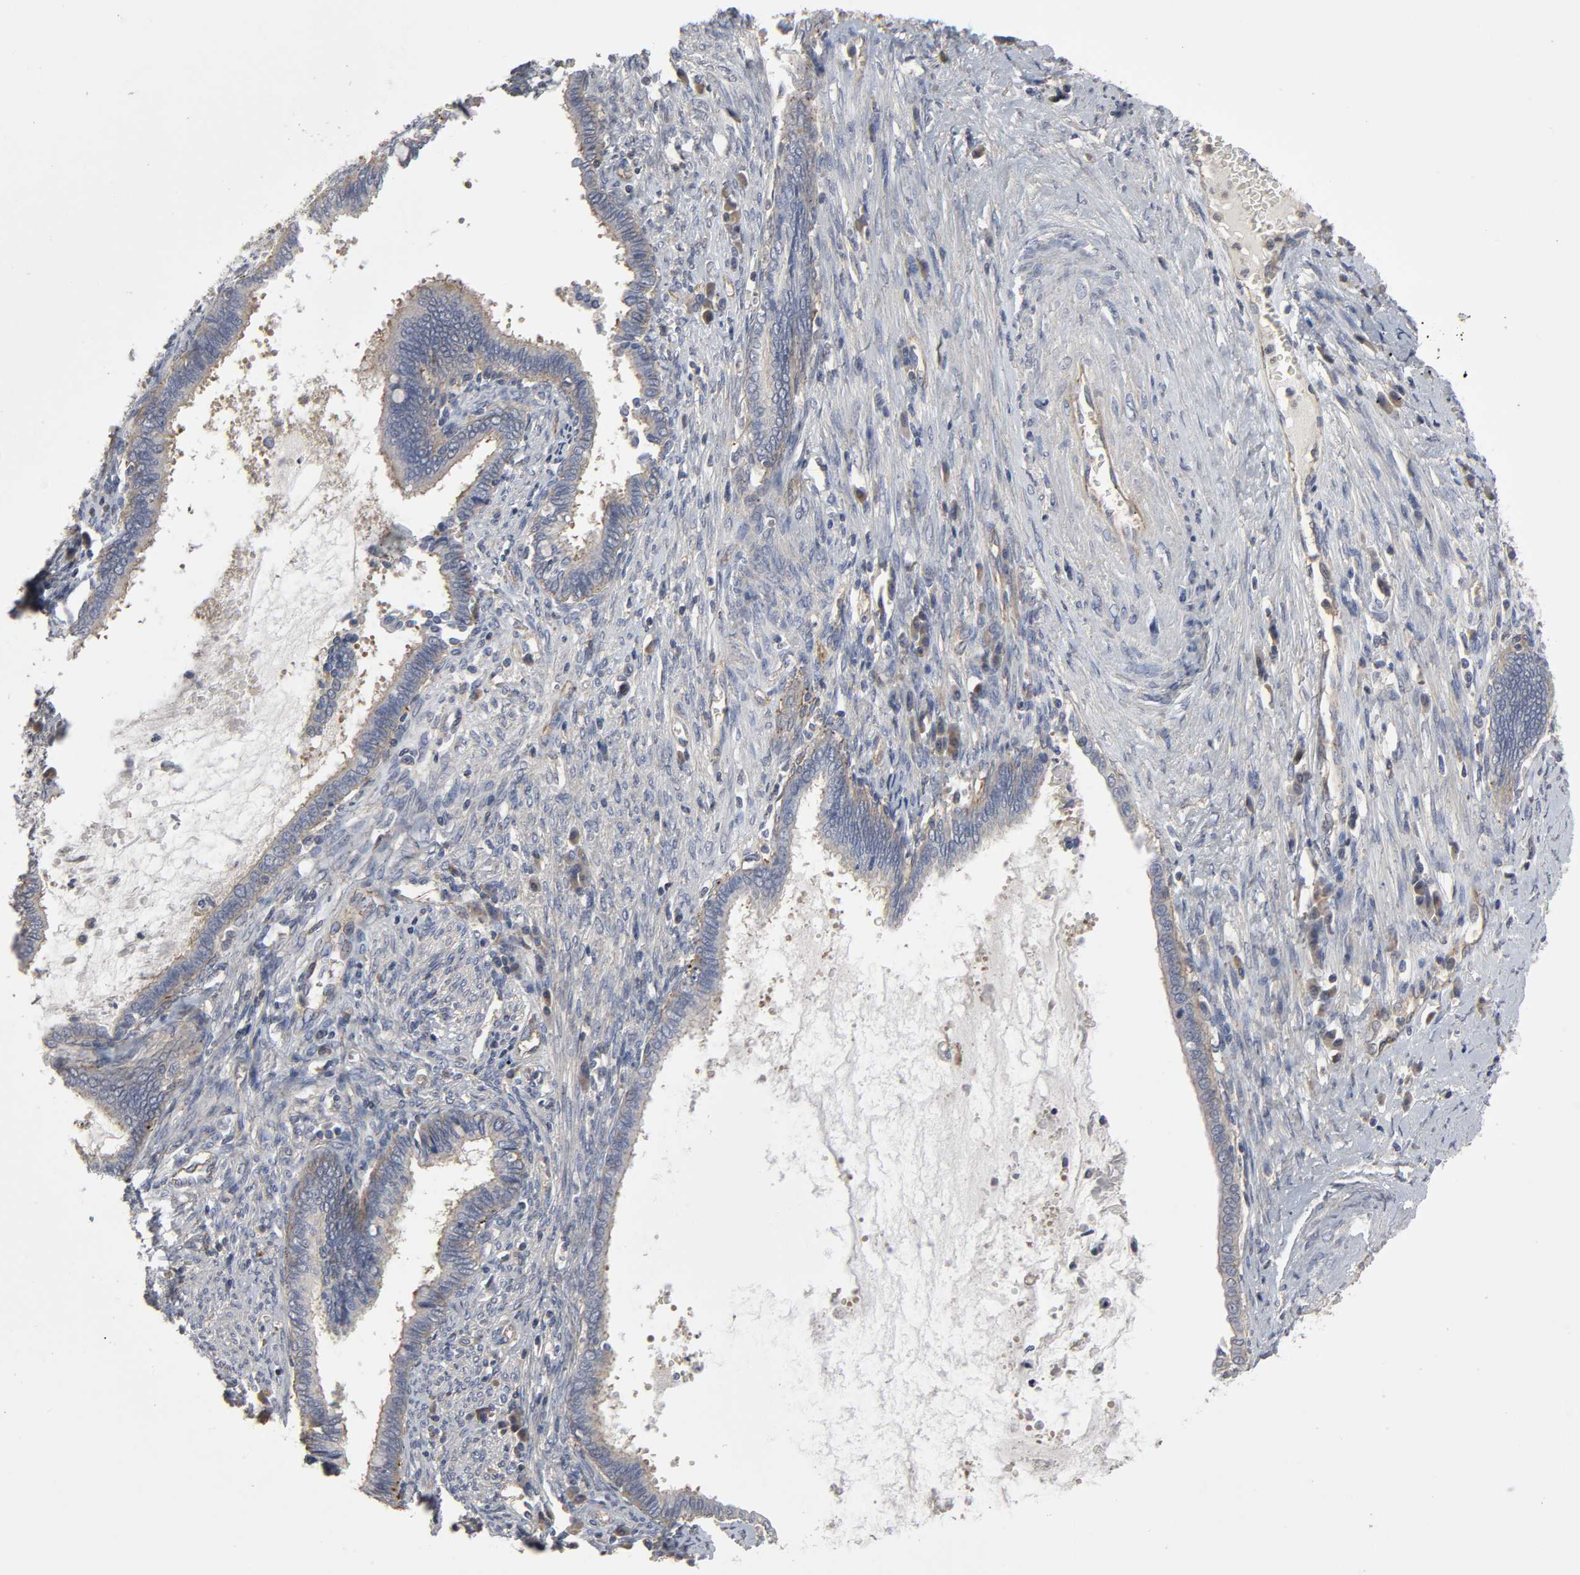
{"staining": {"intensity": "moderate", "quantity": ">75%", "location": "cytoplasmic/membranous"}, "tissue": "cervical cancer", "cell_type": "Tumor cells", "image_type": "cancer", "snomed": [{"axis": "morphology", "description": "Adenocarcinoma, NOS"}, {"axis": "topography", "description": "Cervix"}], "caption": "The micrograph reveals staining of cervical cancer, revealing moderate cytoplasmic/membranous protein positivity (brown color) within tumor cells.", "gene": "SH3GLB1", "patient": {"sex": "female", "age": 44}}